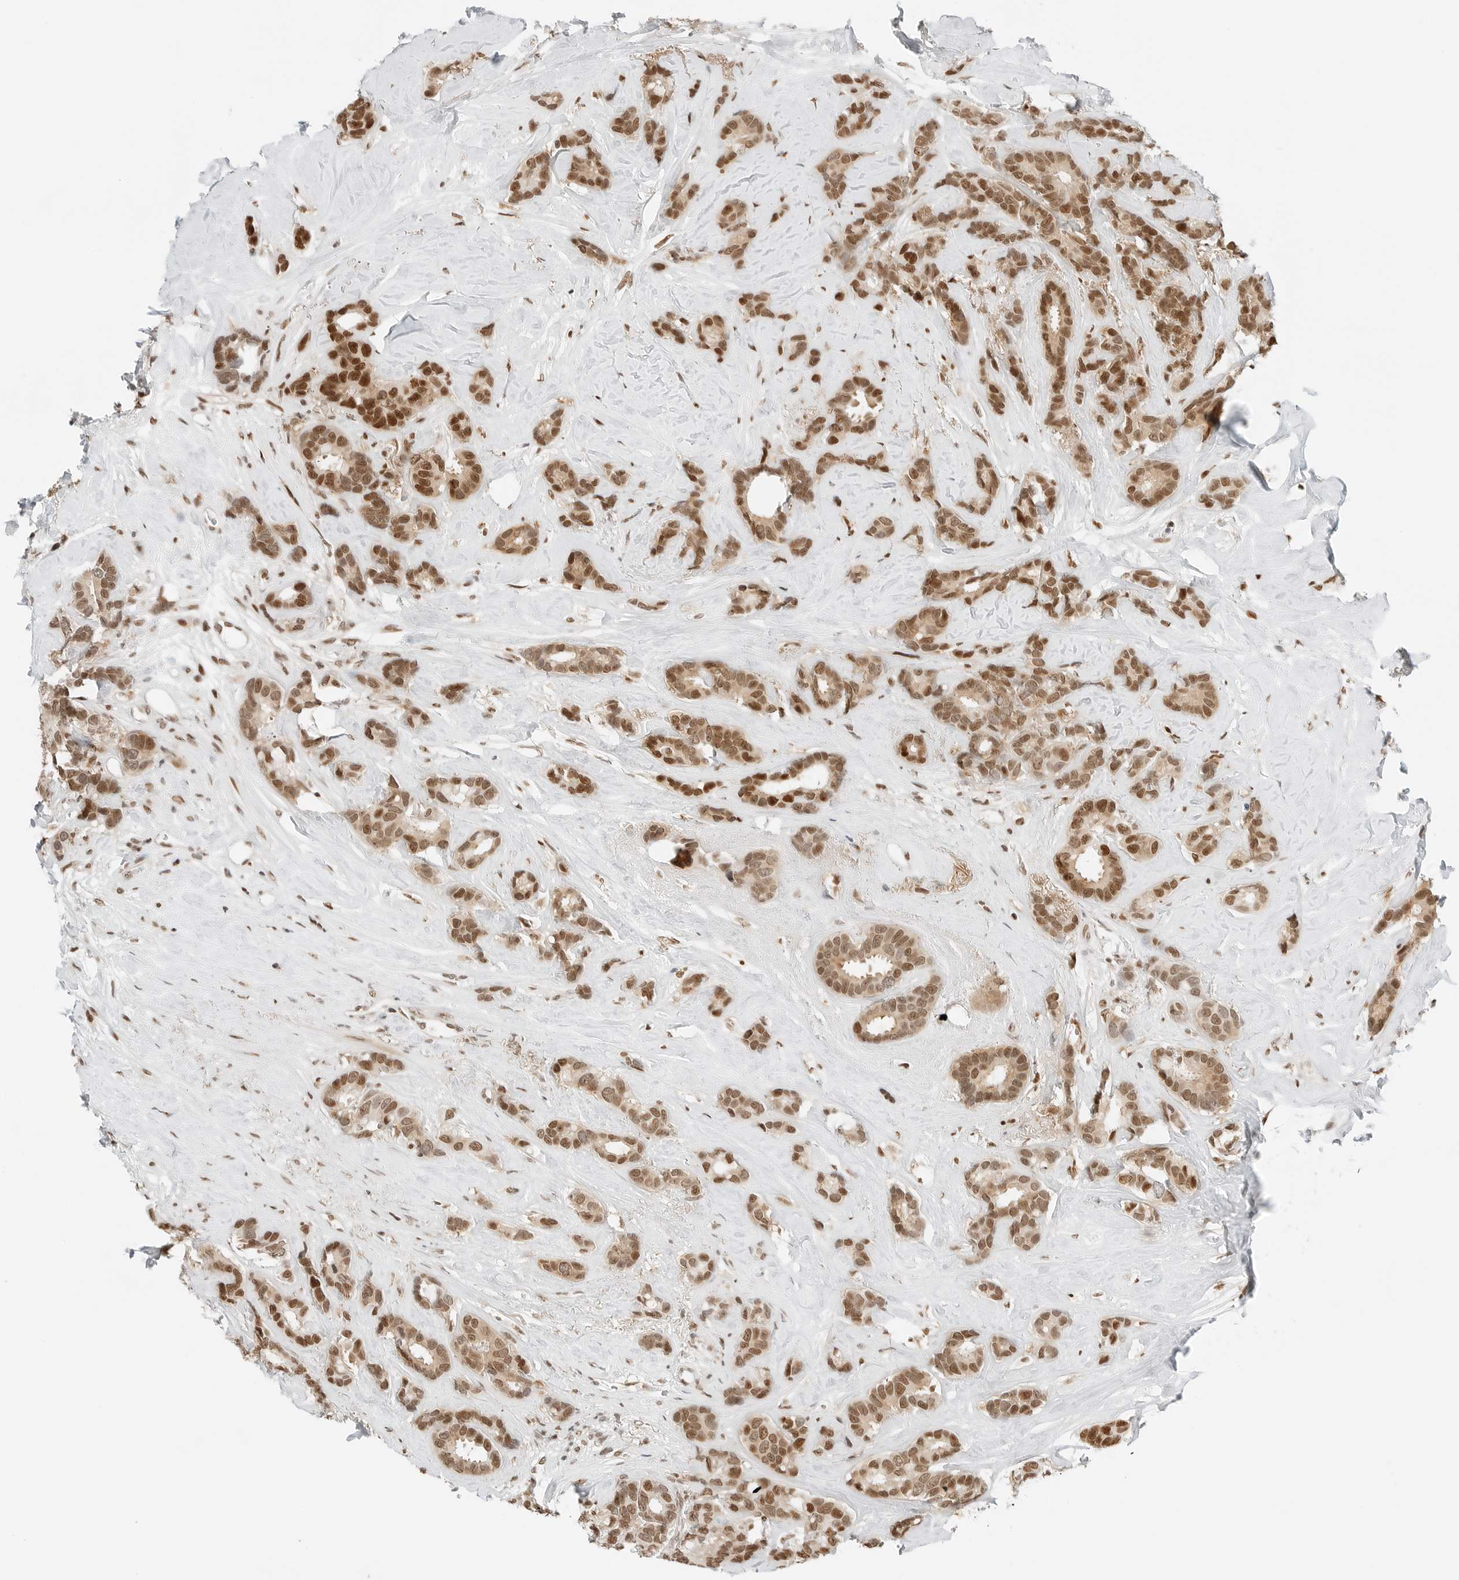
{"staining": {"intensity": "strong", "quantity": ">75%", "location": "nuclear"}, "tissue": "breast cancer", "cell_type": "Tumor cells", "image_type": "cancer", "snomed": [{"axis": "morphology", "description": "Duct carcinoma"}, {"axis": "topography", "description": "Breast"}], "caption": "Protein expression analysis of human breast cancer (intraductal carcinoma) reveals strong nuclear staining in approximately >75% of tumor cells.", "gene": "CRTC2", "patient": {"sex": "female", "age": 87}}